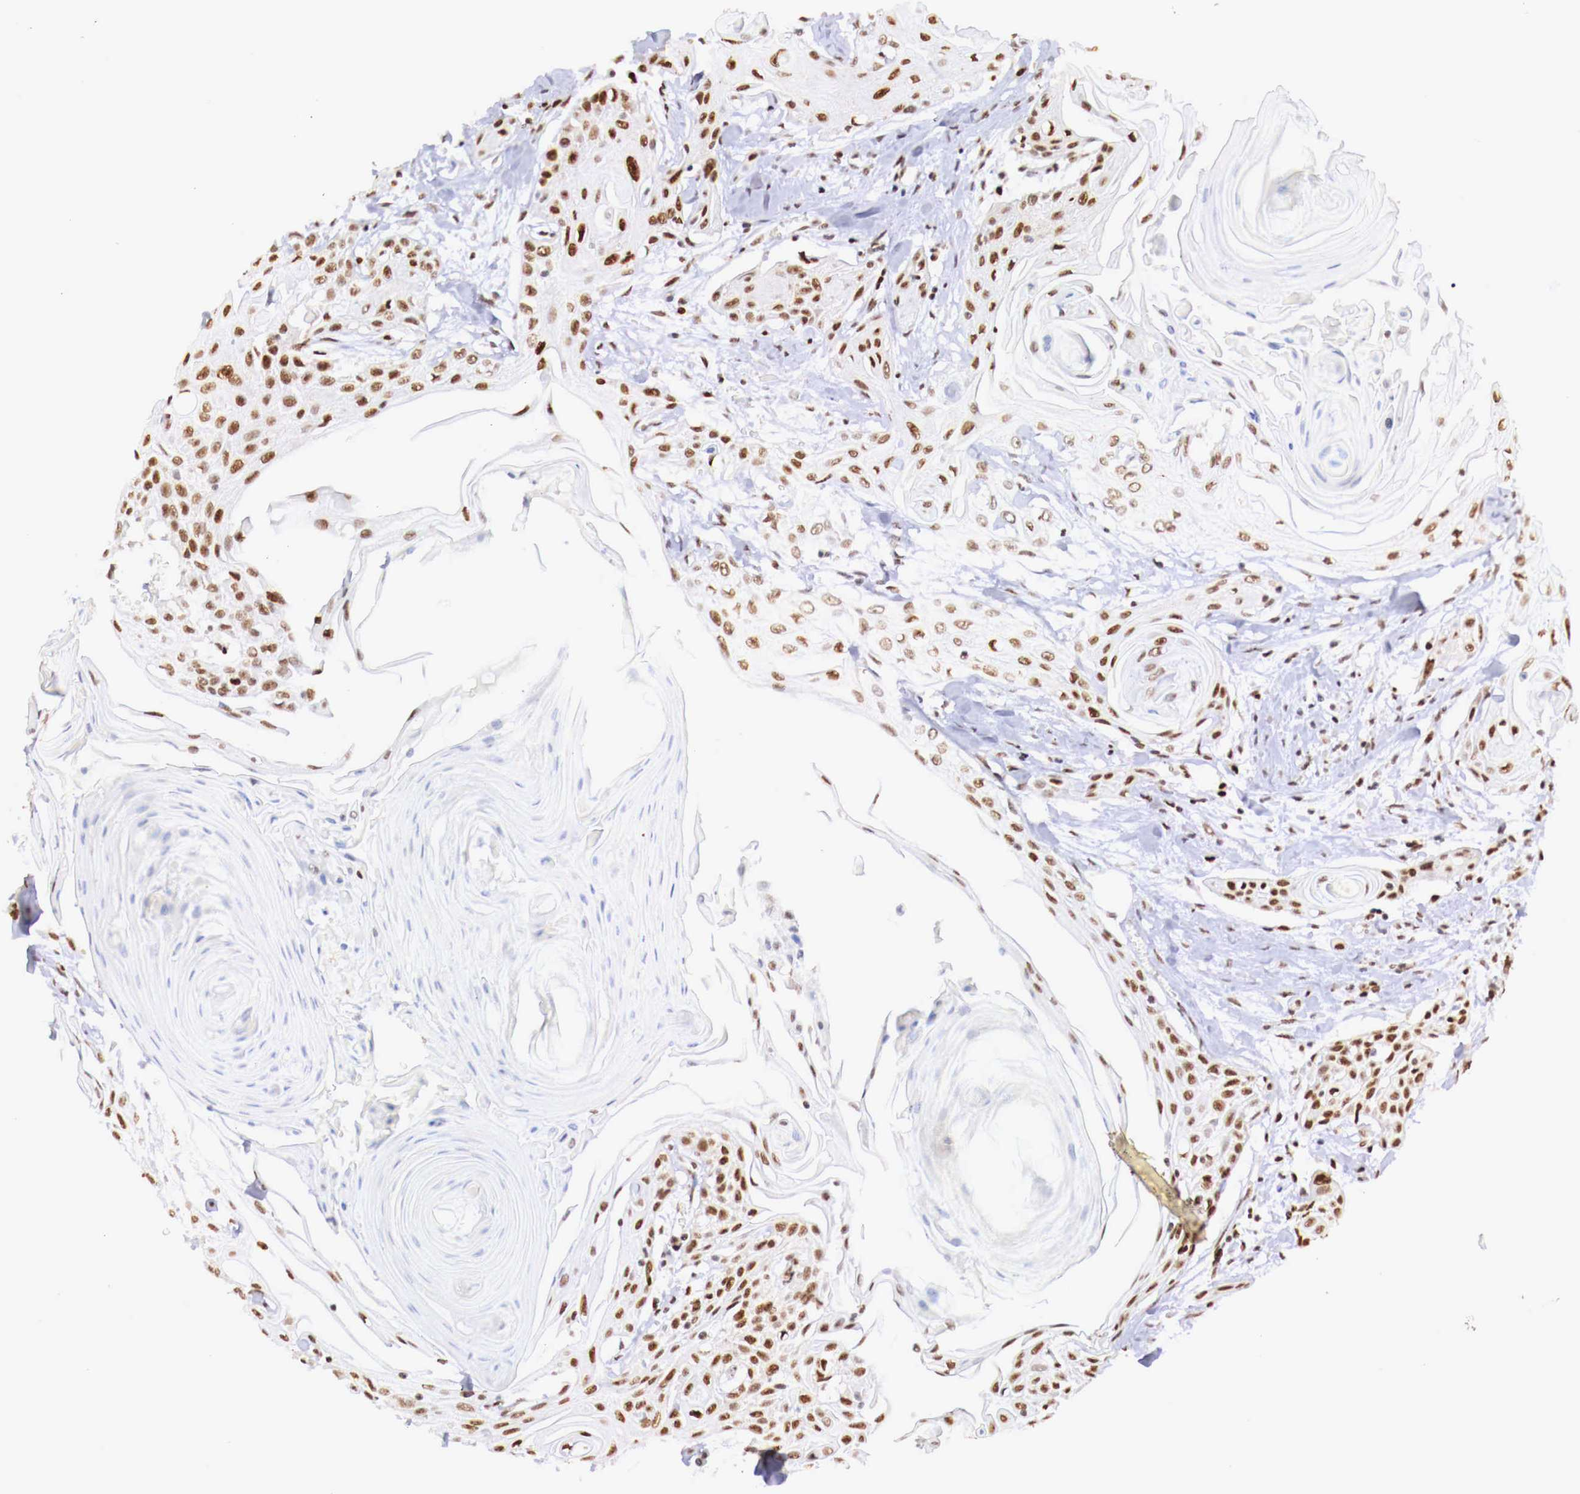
{"staining": {"intensity": "moderate", "quantity": ">75%", "location": "nuclear"}, "tissue": "head and neck cancer", "cell_type": "Tumor cells", "image_type": "cancer", "snomed": [{"axis": "morphology", "description": "Squamous cell carcinoma, NOS"}, {"axis": "morphology", "description": "Squamous cell carcinoma, metastatic, NOS"}, {"axis": "topography", "description": "Lymph node"}, {"axis": "topography", "description": "Salivary gland"}, {"axis": "topography", "description": "Head-Neck"}], "caption": "IHC histopathology image of neoplastic tissue: human head and neck cancer stained using immunohistochemistry (IHC) displays medium levels of moderate protein expression localized specifically in the nuclear of tumor cells, appearing as a nuclear brown color.", "gene": "MAX", "patient": {"sex": "female", "age": 74}}